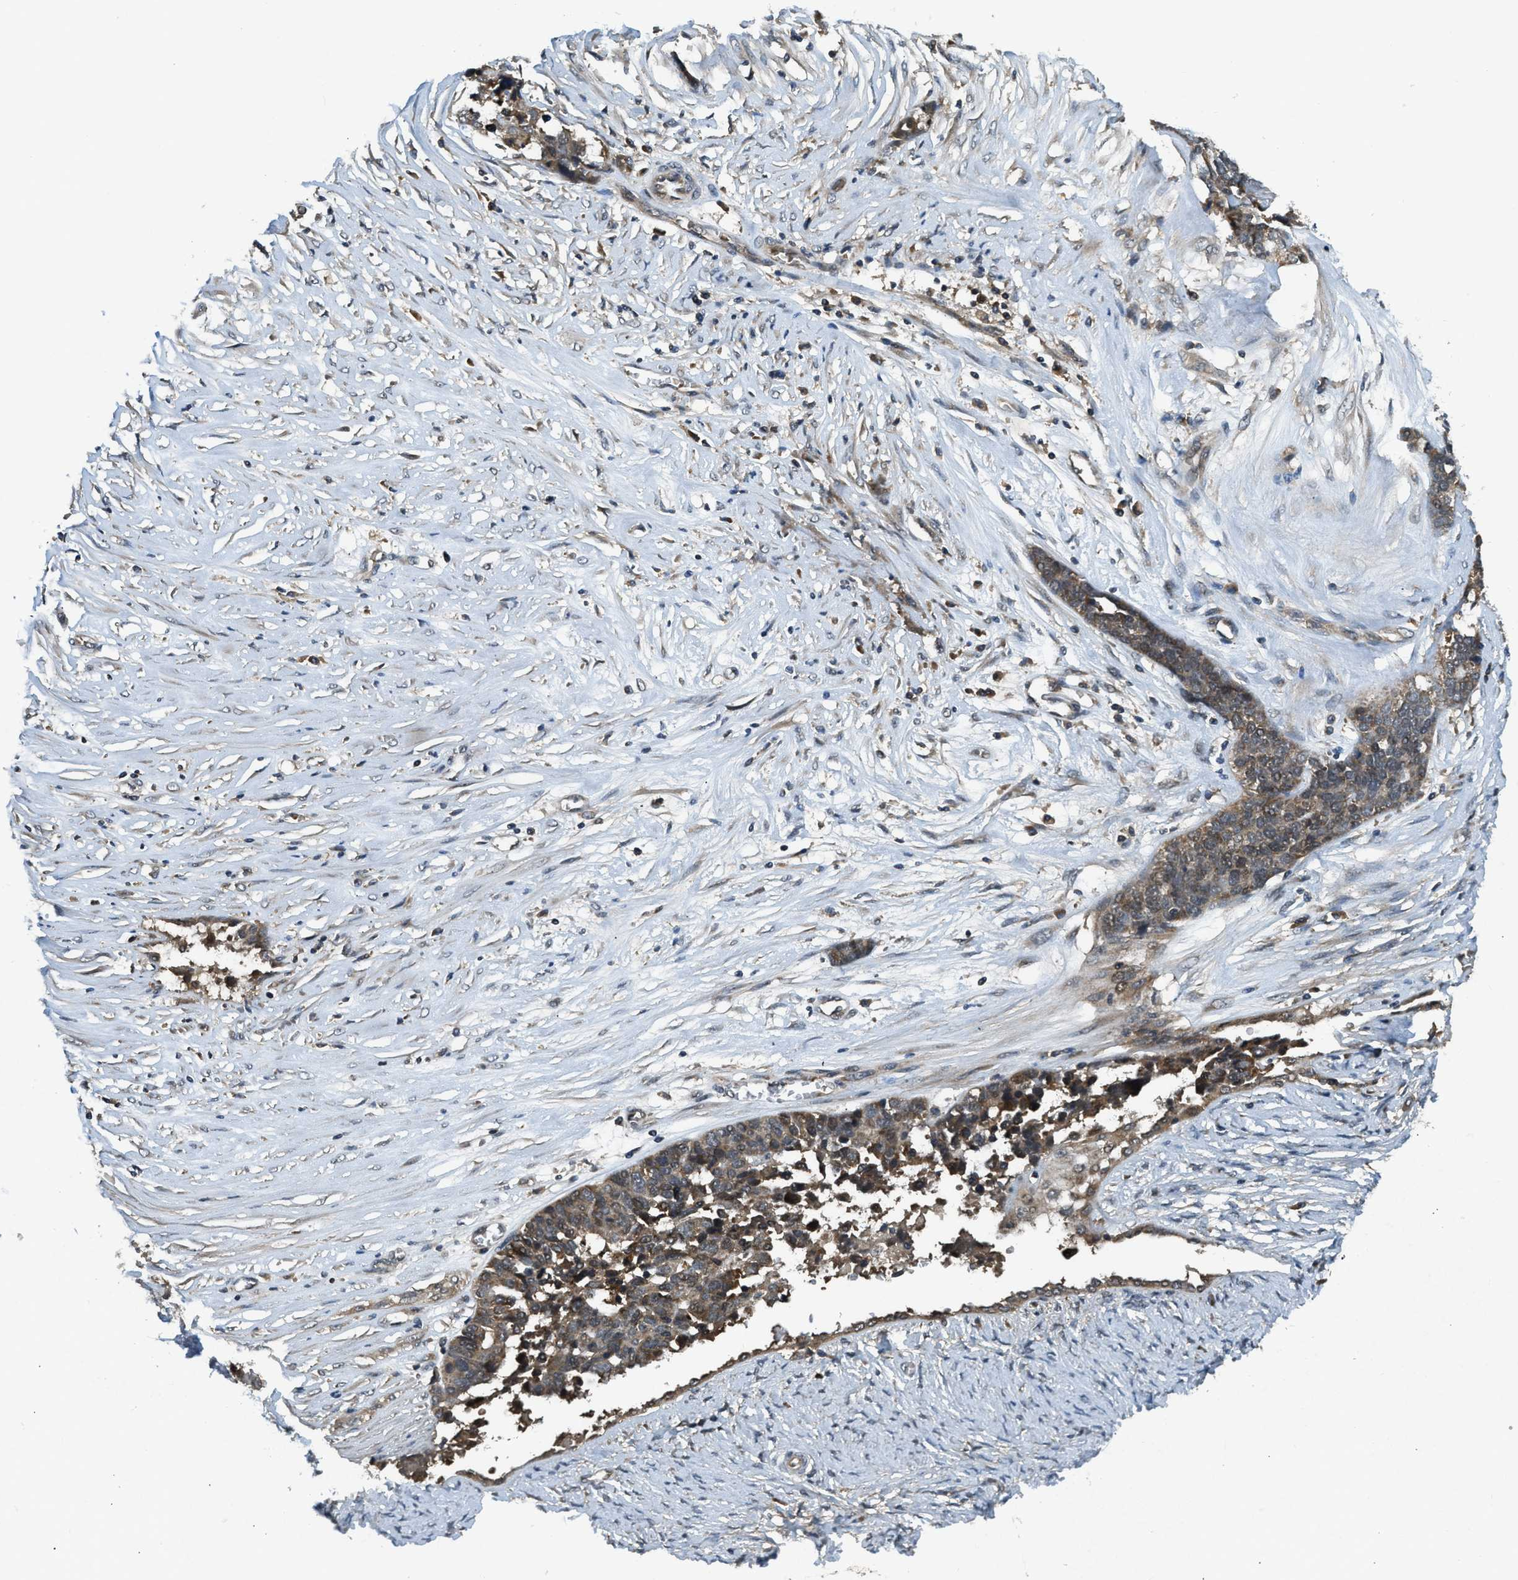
{"staining": {"intensity": "weak", "quantity": ">75%", "location": "cytoplasmic/membranous"}, "tissue": "ovarian cancer", "cell_type": "Tumor cells", "image_type": "cancer", "snomed": [{"axis": "morphology", "description": "Cystadenocarcinoma, serous, NOS"}, {"axis": "topography", "description": "Ovary"}], "caption": "Ovarian serous cystadenocarcinoma stained with a brown dye shows weak cytoplasmic/membranous positive expression in about >75% of tumor cells.", "gene": "ZNF71", "patient": {"sex": "female", "age": 44}}